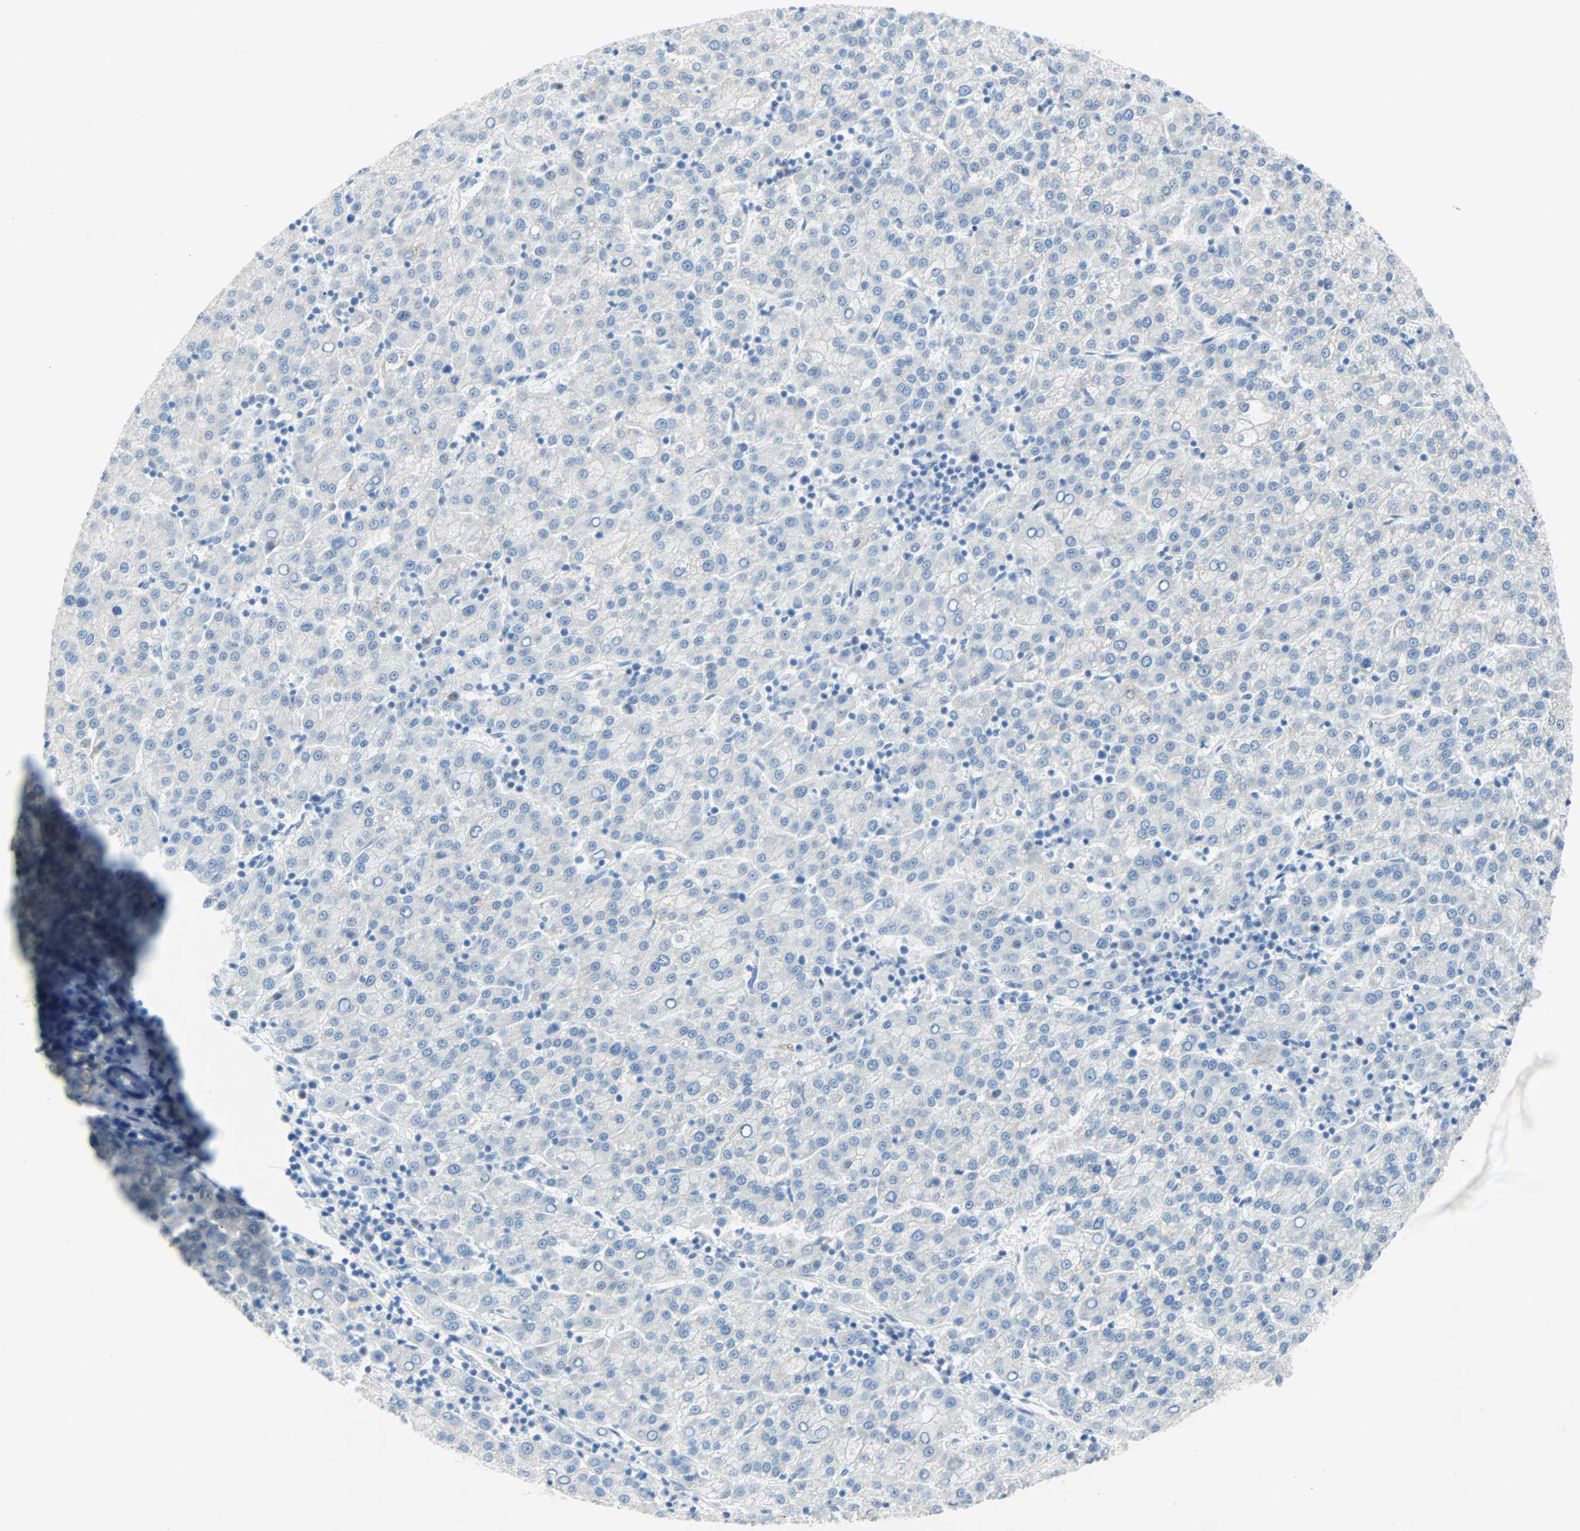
{"staining": {"intensity": "negative", "quantity": "none", "location": "none"}, "tissue": "liver cancer", "cell_type": "Tumor cells", "image_type": "cancer", "snomed": [{"axis": "morphology", "description": "Carcinoma, Hepatocellular, NOS"}, {"axis": "topography", "description": "Liver"}], "caption": "Immunohistochemical staining of human liver cancer demonstrates no significant positivity in tumor cells.", "gene": "PDPN", "patient": {"sex": "female", "age": 58}}